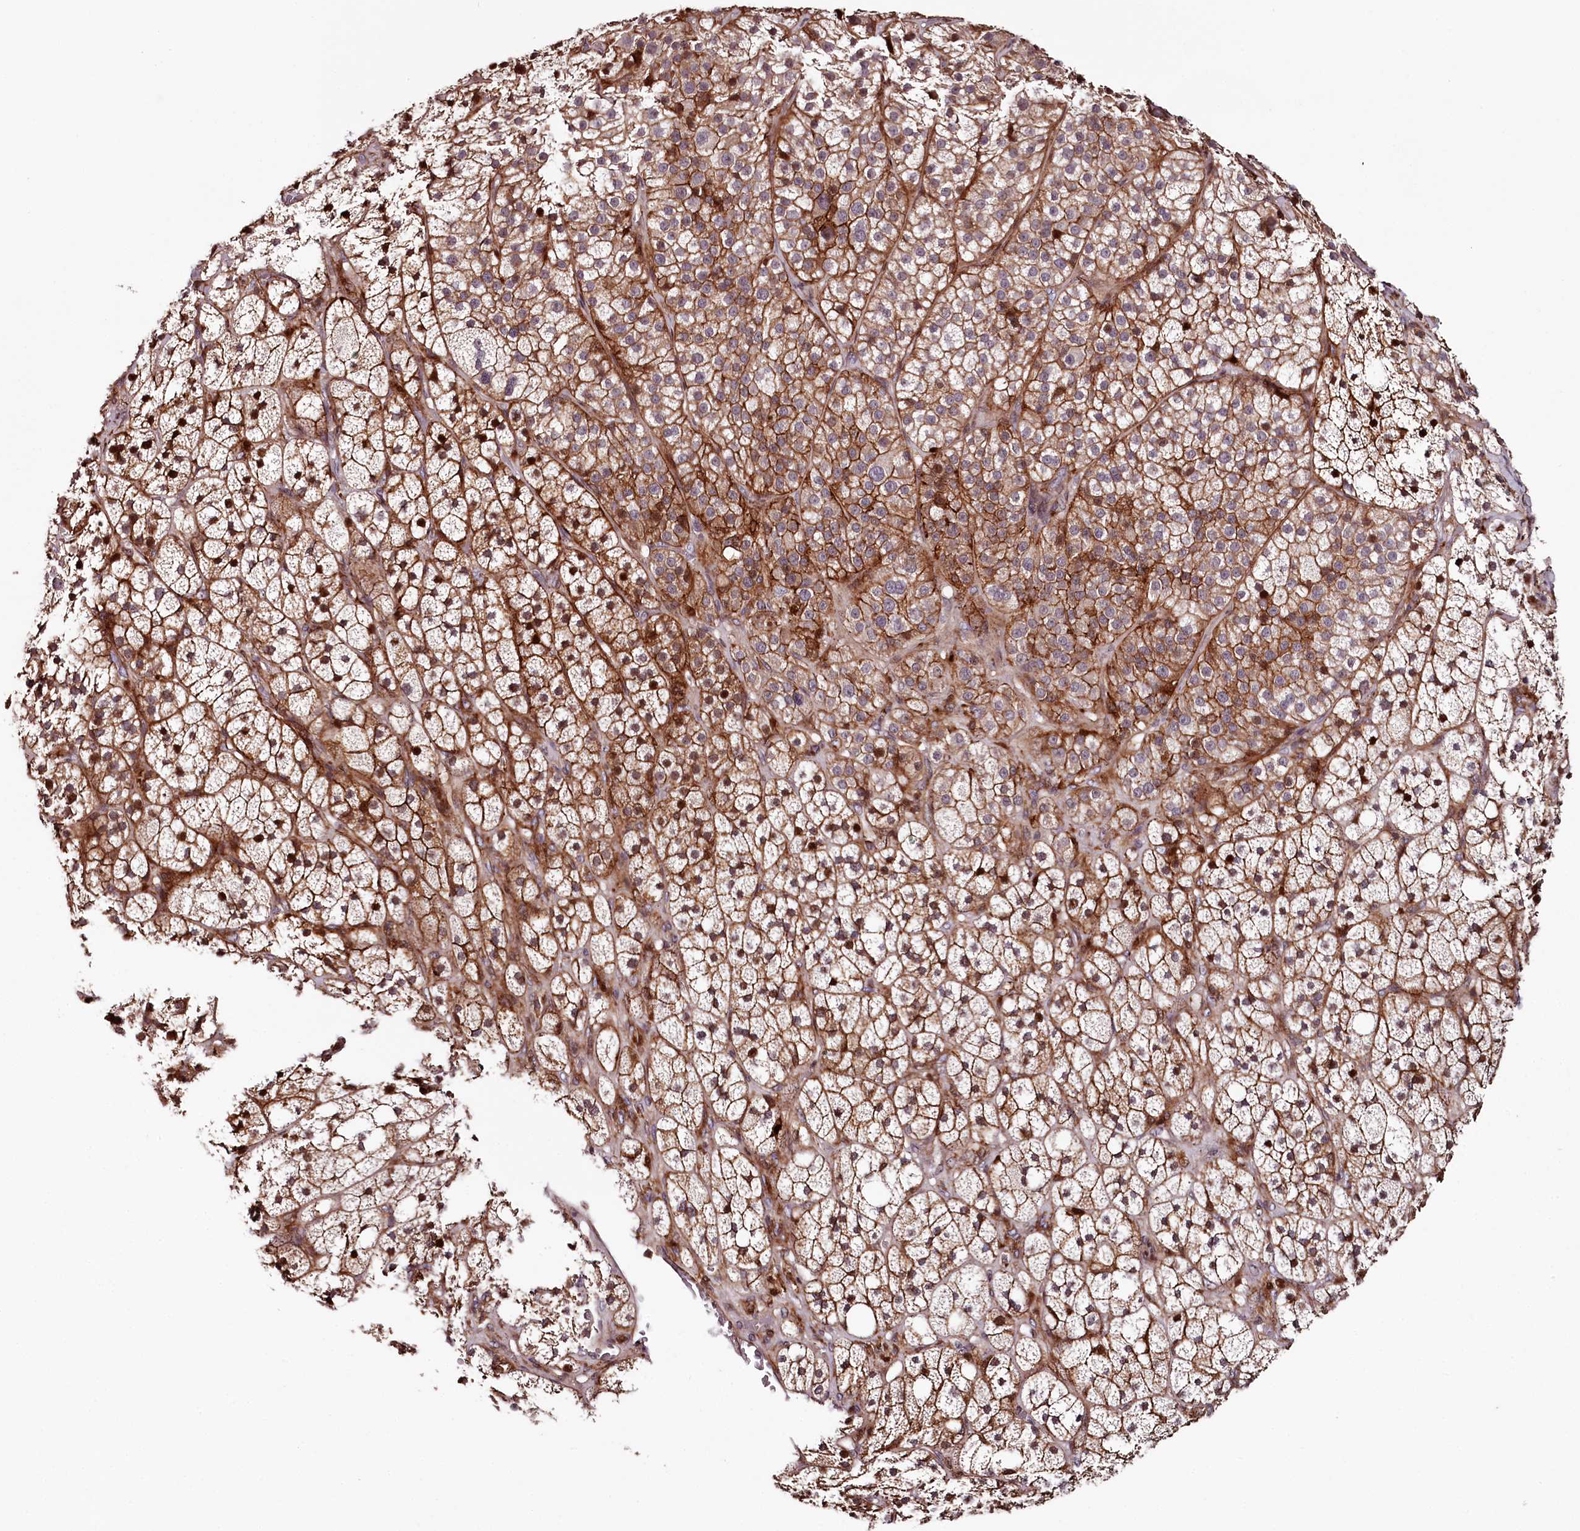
{"staining": {"intensity": "moderate", "quantity": ">75%", "location": "cytoplasmic/membranous,nuclear"}, "tissue": "adrenal gland", "cell_type": "Glandular cells", "image_type": "normal", "snomed": [{"axis": "morphology", "description": "Normal tissue, NOS"}, {"axis": "topography", "description": "Adrenal gland"}], "caption": "Immunohistochemistry of unremarkable human adrenal gland displays medium levels of moderate cytoplasmic/membranous,nuclear staining in approximately >75% of glandular cells. The staining was performed using DAB to visualize the protein expression in brown, while the nuclei were stained in blue with hematoxylin (Magnification: 20x).", "gene": "KIF14", "patient": {"sex": "male", "age": 61}}